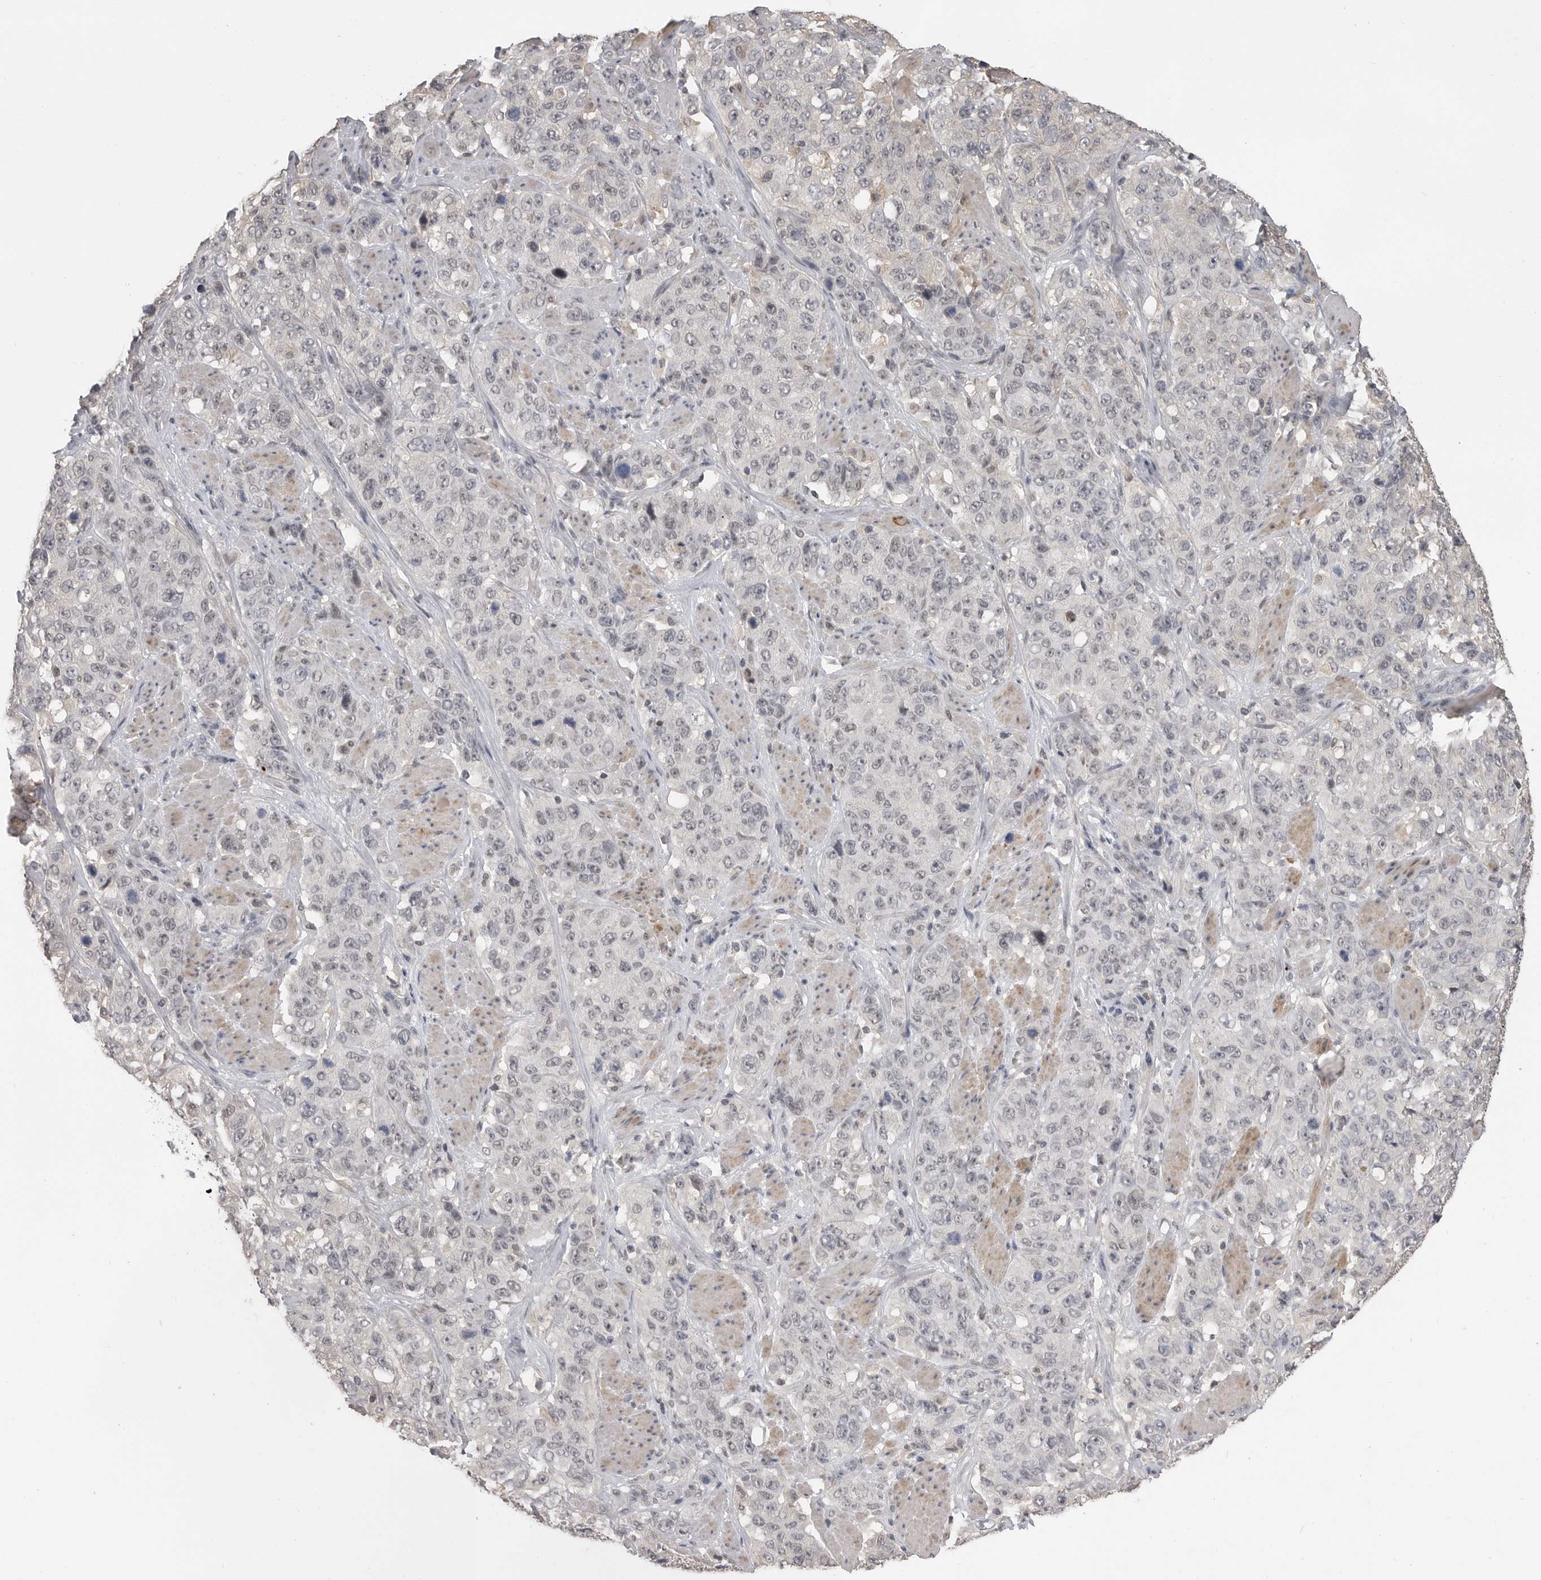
{"staining": {"intensity": "negative", "quantity": "none", "location": "none"}, "tissue": "stomach cancer", "cell_type": "Tumor cells", "image_type": "cancer", "snomed": [{"axis": "morphology", "description": "Adenocarcinoma, NOS"}, {"axis": "topography", "description": "Stomach"}], "caption": "The micrograph reveals no significant positivity in tumor cells of stomach adenocarcinoma. (DAB (3,3'-diaminobenzidine) immunohistochemistry visualized using brightfield microscopy, high magnification).", "gene": "PLEKHF1", "patient": {"sex": "male", "age": 48}}